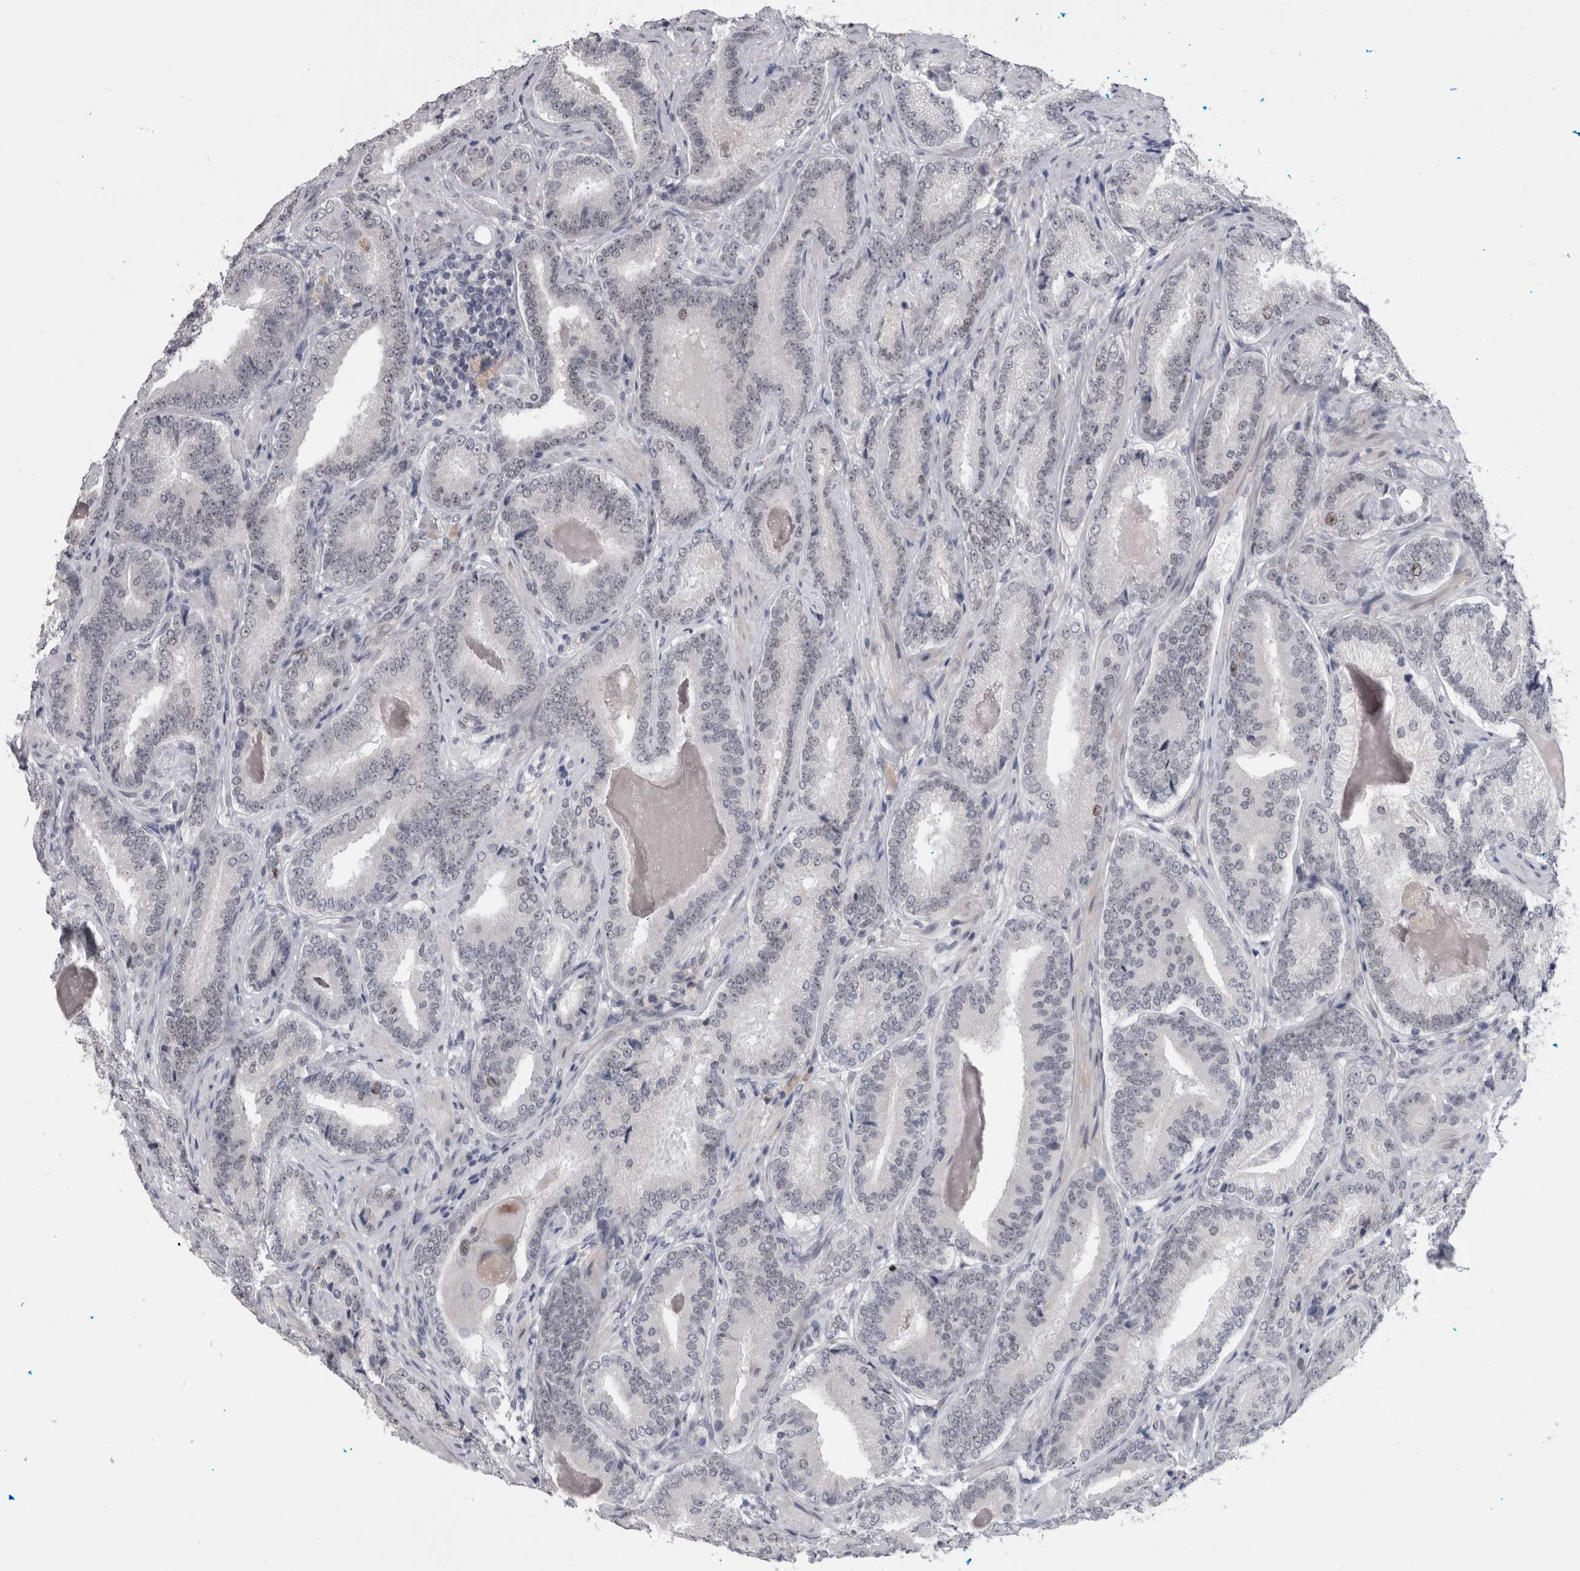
{"staining": {"intensity": "negative", "quantity": "none", "location": "none"}, "tissue": "prostate cancer", "cell_type": "Tumor cells", "image_type": "cancer", "snomed": [{"axis": "morphology", "description": "Adenocarcinoma, Low grade"}, {"axis": "topography", "description": "Prostate"}], "caption": "Tumor cells are negative for brown protein staining in prostate cancer (adenocarcinoma (low-grade)). The staining is performed using DAB (3,3'-diaminobenzidine) brown chromogen with nuclei counter-stained in using hematoxylin.", "gene": "KIF18B", "patient": {"sex": "male", "age": 51}}